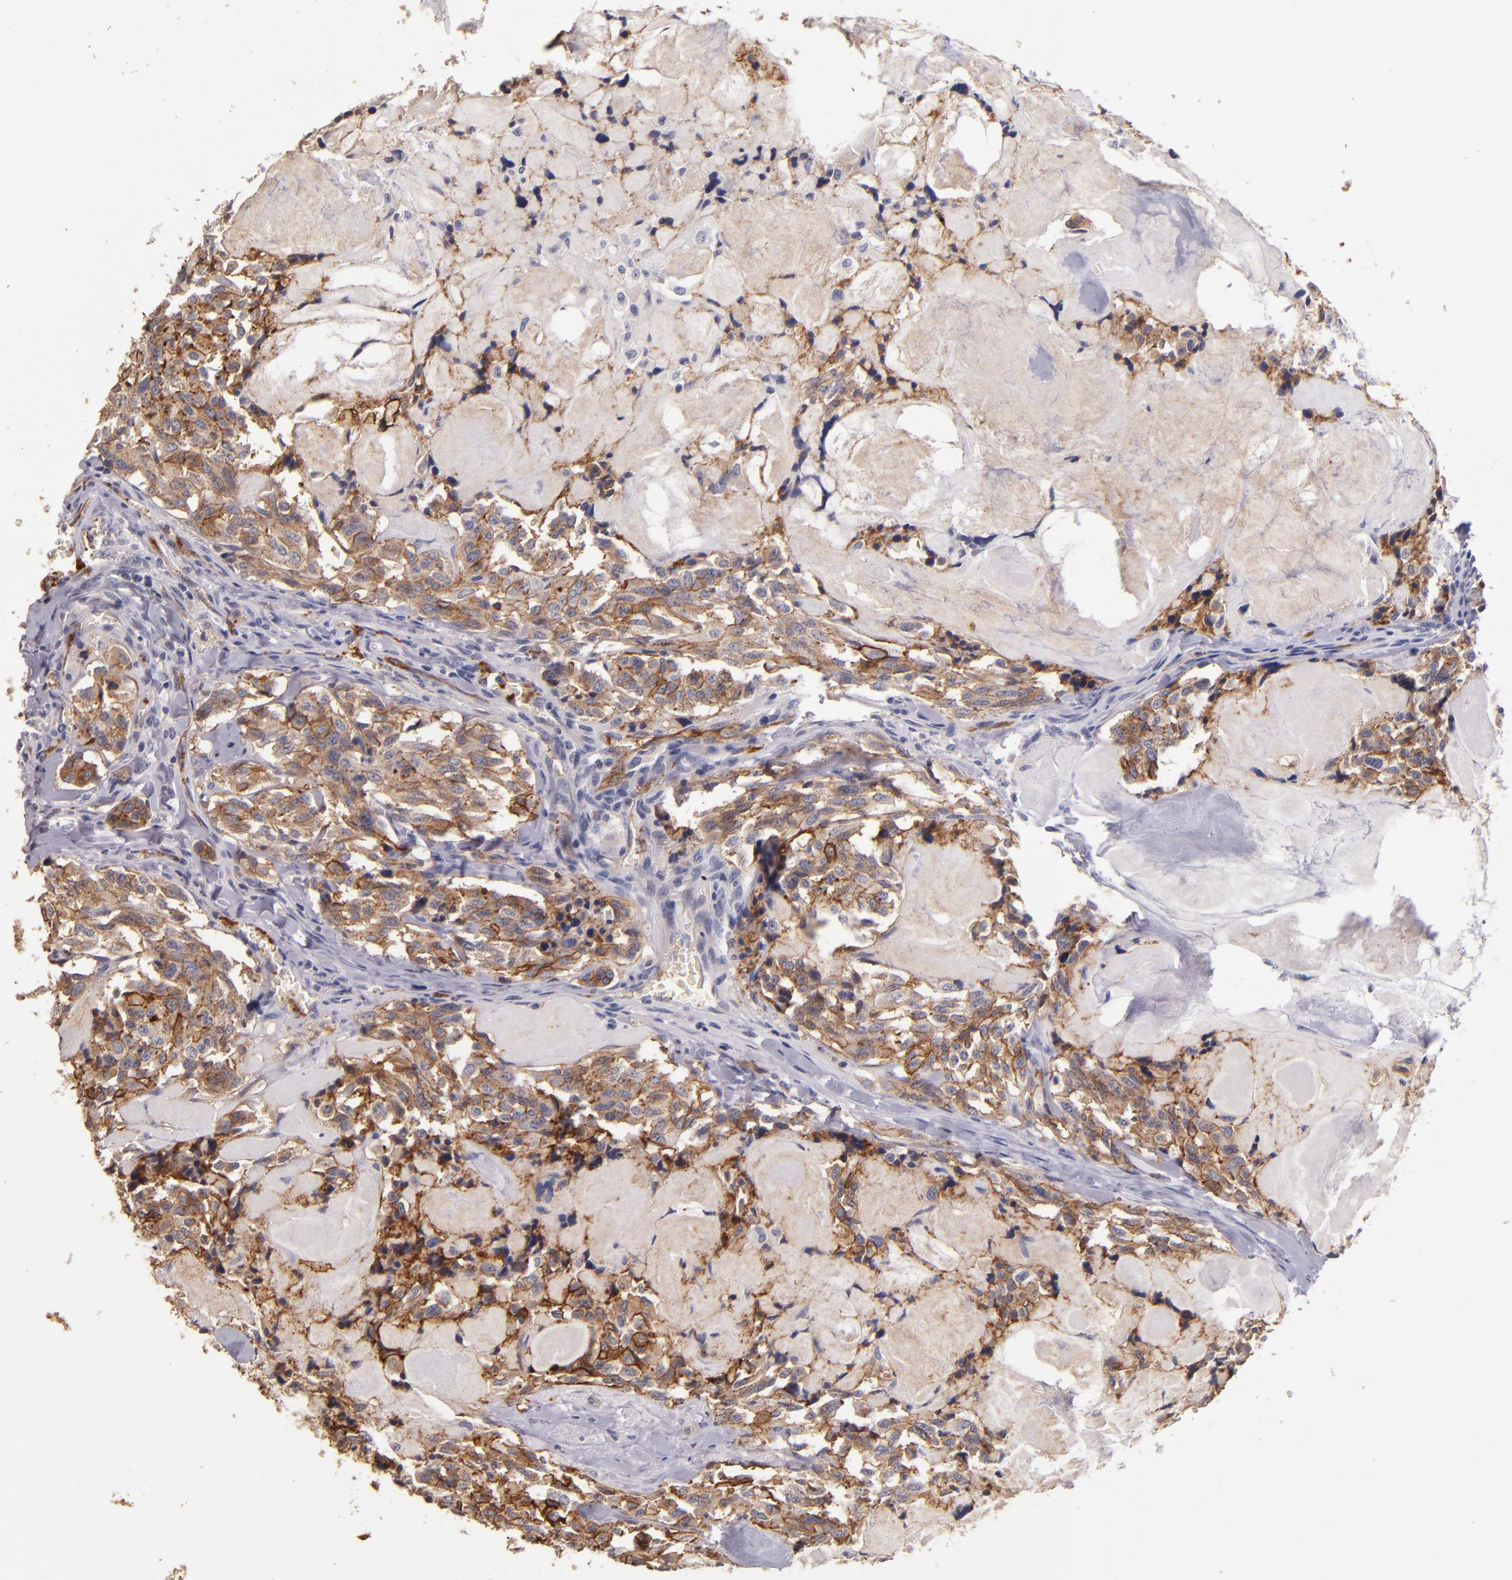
{"staining": {"intensity": "moderate", "quantity": ">75%", "location": "cytoplasmic/membranous"}, "tissue": "thyroid cancer", "cell_type": "Tumor cells", "image_type": "cancer", "snomed": [{"axis": "morphology", "description": "Carcinoma, NOS"}, {"axis": "morphology", "description": "Carcinoid, malignant, NOS"}, {"axis": "topography", "description": "Thyroid gland"}], "caption": "Tumor cells exhibit medium levels of moderate cytoplasmic/membranous positivity in approximately >75% of cells in human thyroid cancer (malignant carcinoid).", "gene": "CLDN5", "patient": {"sex": "male", "age": 33}}